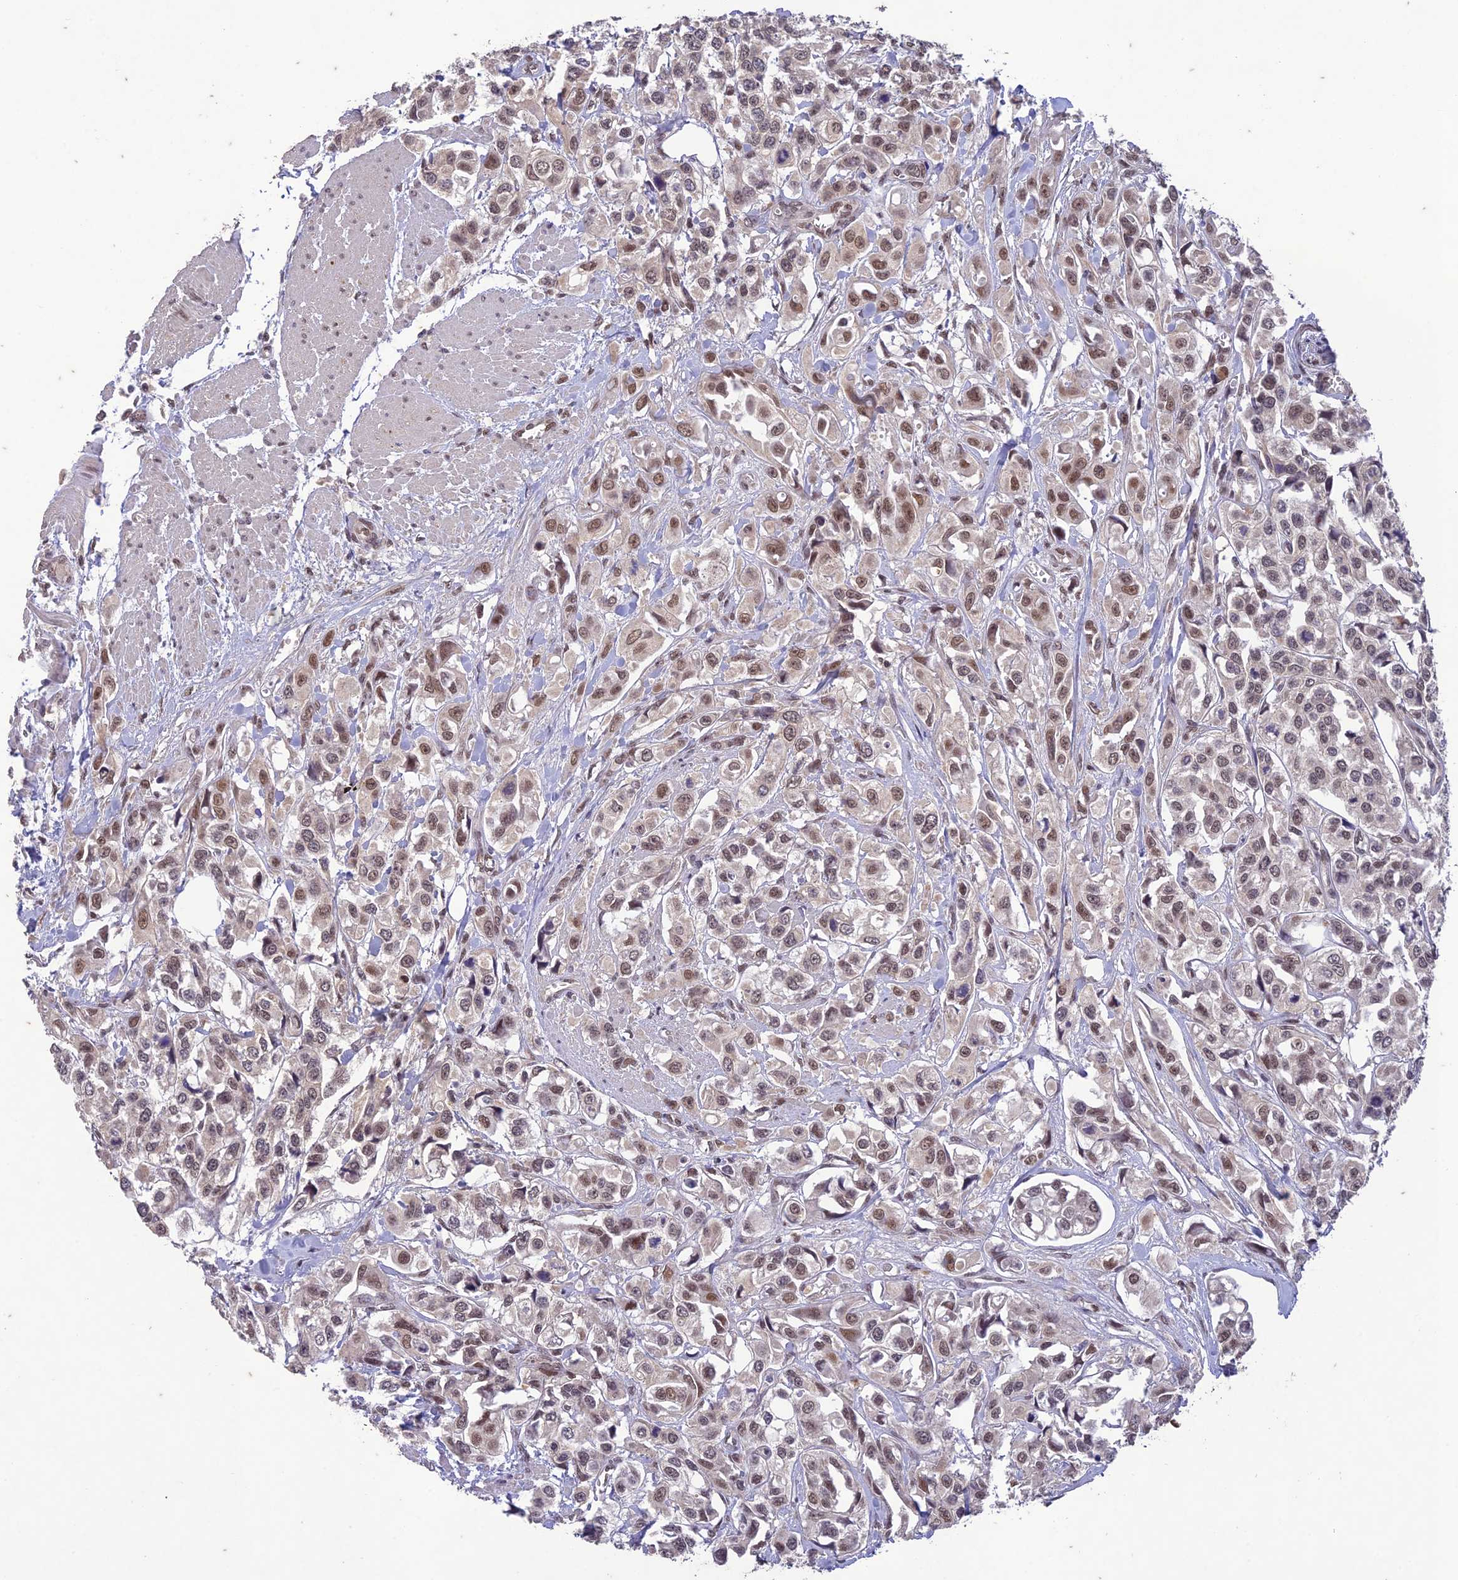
{"staining": {"intensity": "moderate", "quantity": "25%-75%", "location": "nuclear"}, "tissue": "urothelial cancer", "cell_type": "Tumor cells", "image_type": "cancer", "snomed": [{"axis": "morphology", "description": "Urothelial carcinoma, High grade"}, {"axis": "topography", "description": "Urinary bladder"}], "caption": "The micrograph exhibits a brown stain indicating the presence of a protein in the nuclear of tumor cells in urothelial carcinoma (high-grade). Using DAB (brown) and hematoxylin (blue) stains, captured at high magnification using brightfield microscopy.", "gene": "POP4", "patient": {"sex": "male", "age": 67}}